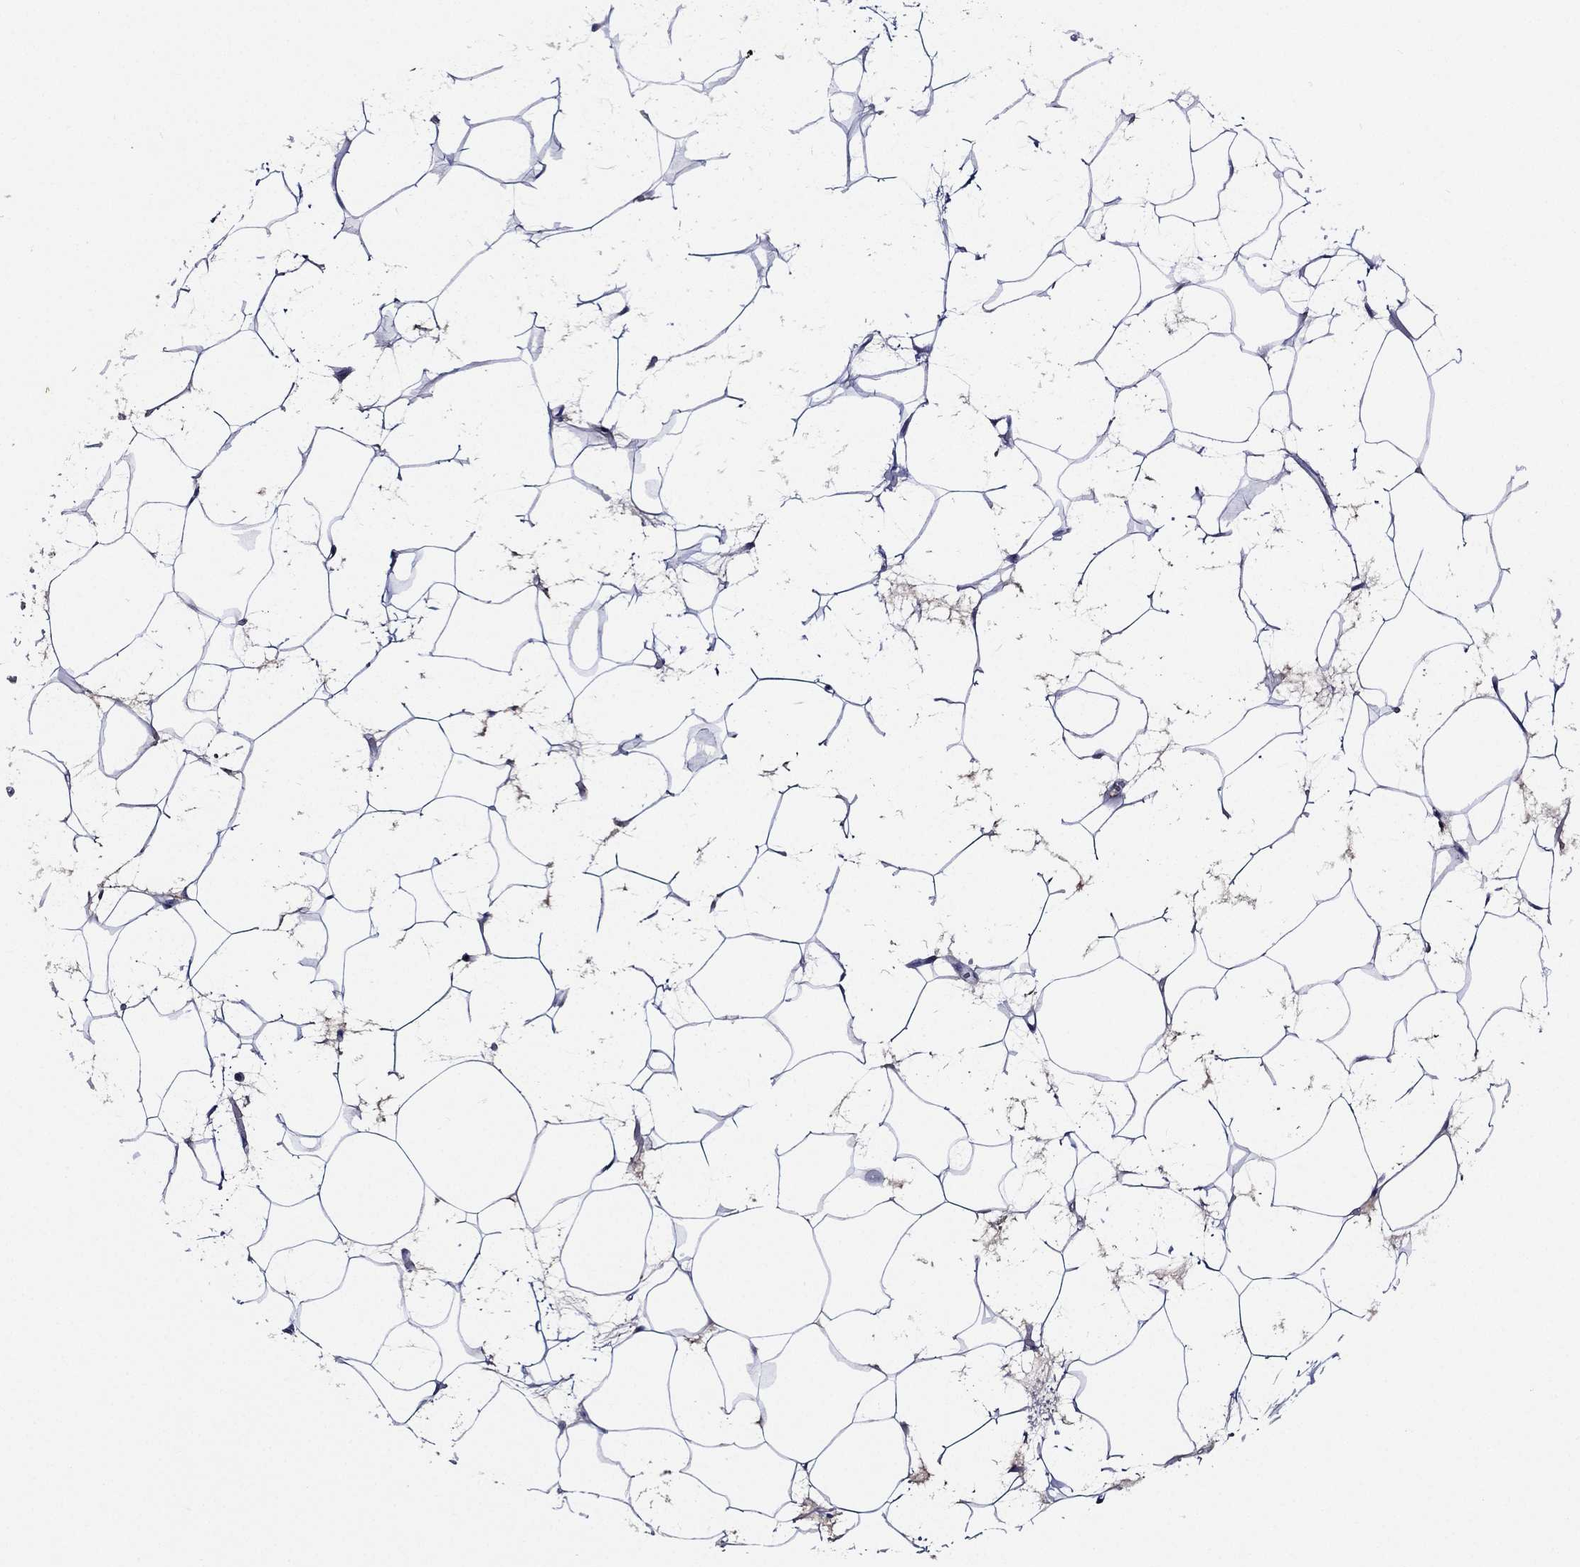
{"staining": {"intensity": "negative", "quantity": "none", "location": "none"}, "tissue": "adipose tissue", "cell_type": "Adipocytes", "image_type": "normal", "snomed": [{"axis": "morphology", "description": "Normal tissue, NOS"}, {"axis": "topography", "description": "Breast"}], "caption": "Immunohistochemistry of normal adipose tissue reveals no expression in adipocytes. (DAB immunohistochemistry (IHC) visualized using brightfield microscopy, high magnification).", "gene": "TMPRSS11D", "patient": {"sex": "female", "age": 49}}